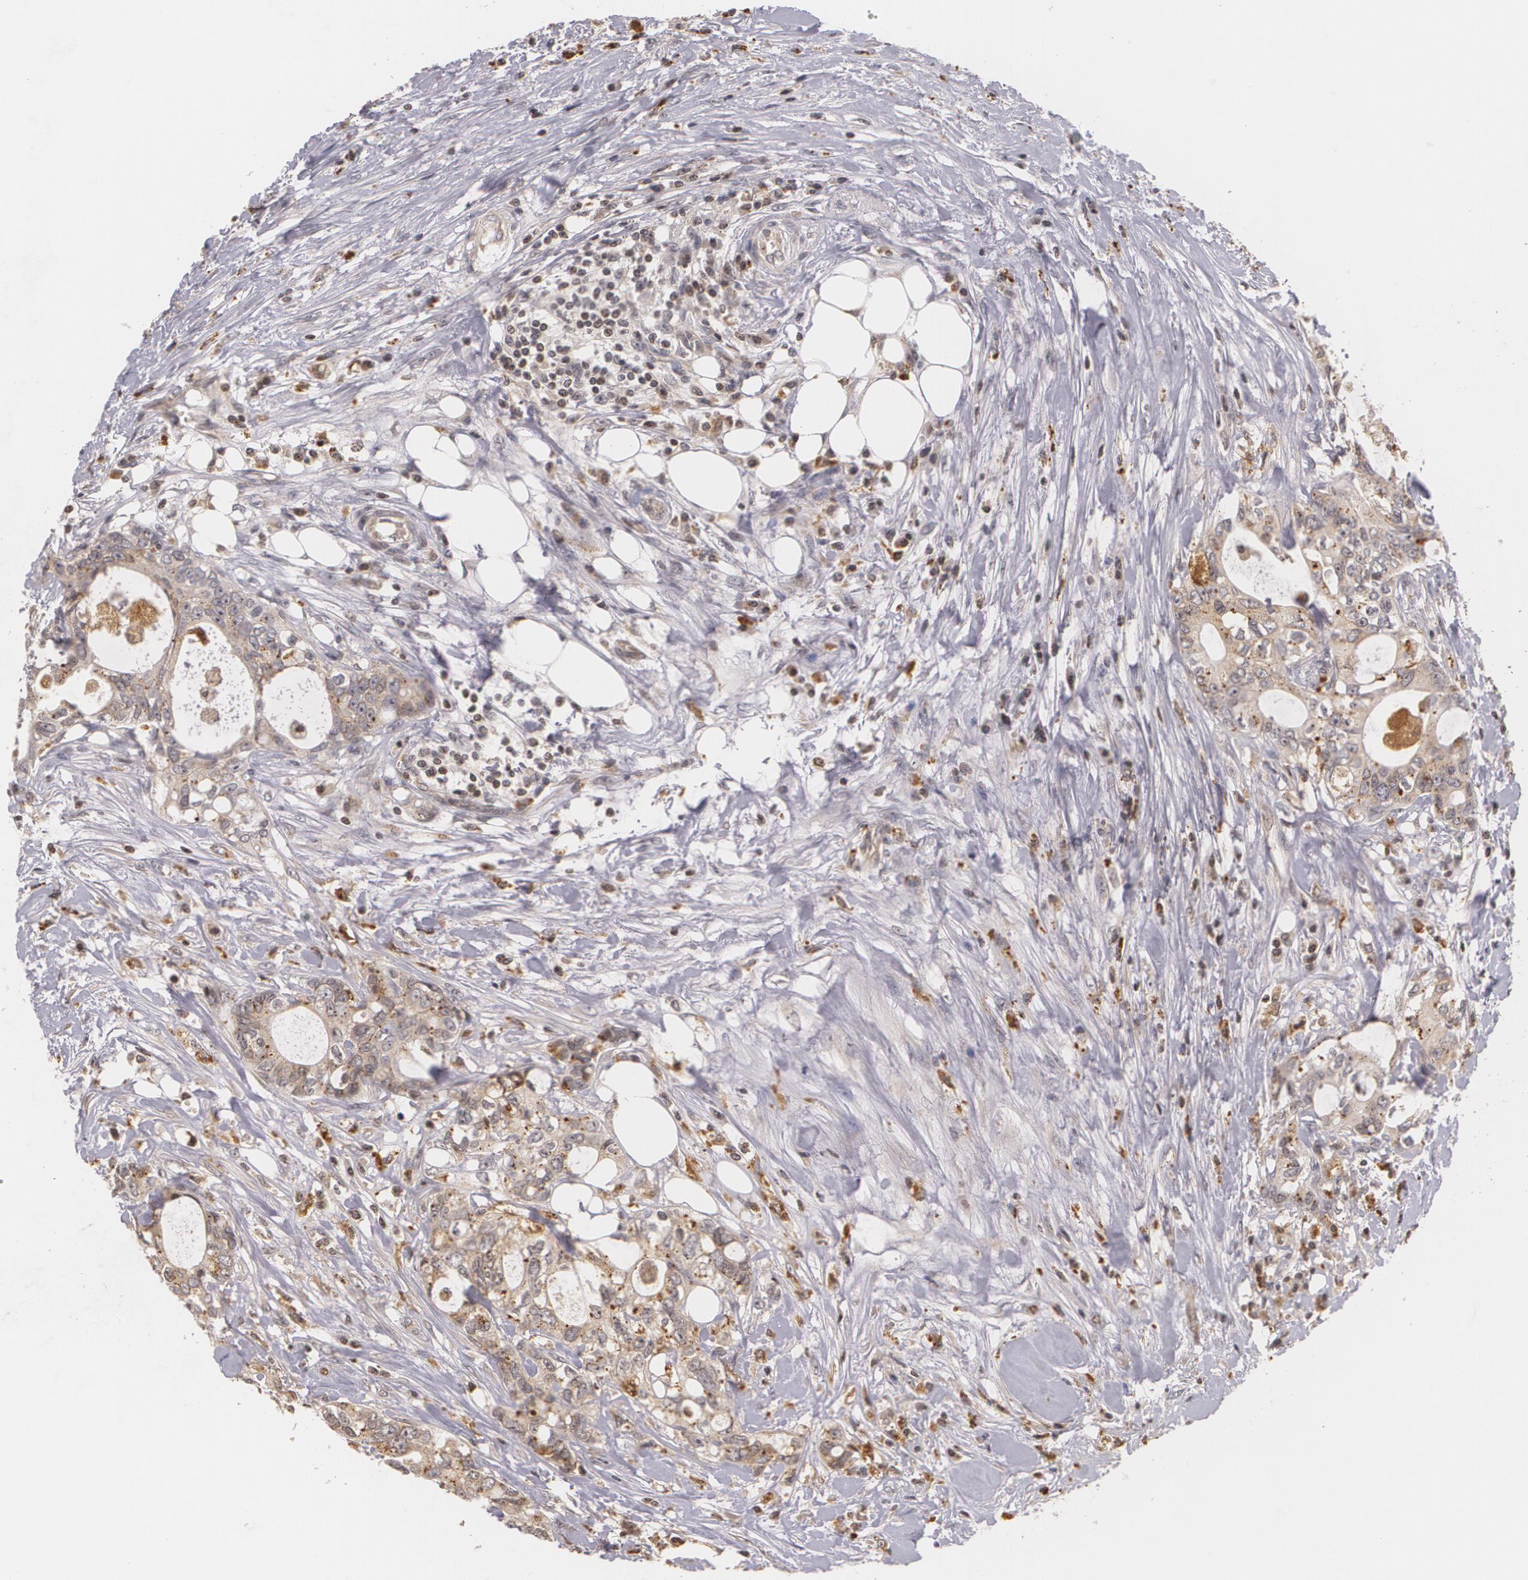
{"staining": {"intensity": "weak", "quantity": ">75%", "location": "cytoplasmic/membranous"}, "tissue": "colorectal cancer", "cell_type": "Tumor cells", "image_type": "cancer", "snomed": [{"axis": "morphology", "description": "Adenocarcinoma, NOS"}, {"axis": "topography", "description": "Rectum"}], "caption": "Weak cytoplasmic/membranous protein expression is identified in approximately >75% of tumor cells in adenocarcinoma (colorectal). Immunohistochemistry stains the protein of interest in brown and the nuclei are stained blue.", "gene": "VAV3", "patient": {"sex": "female", "age": 57}}